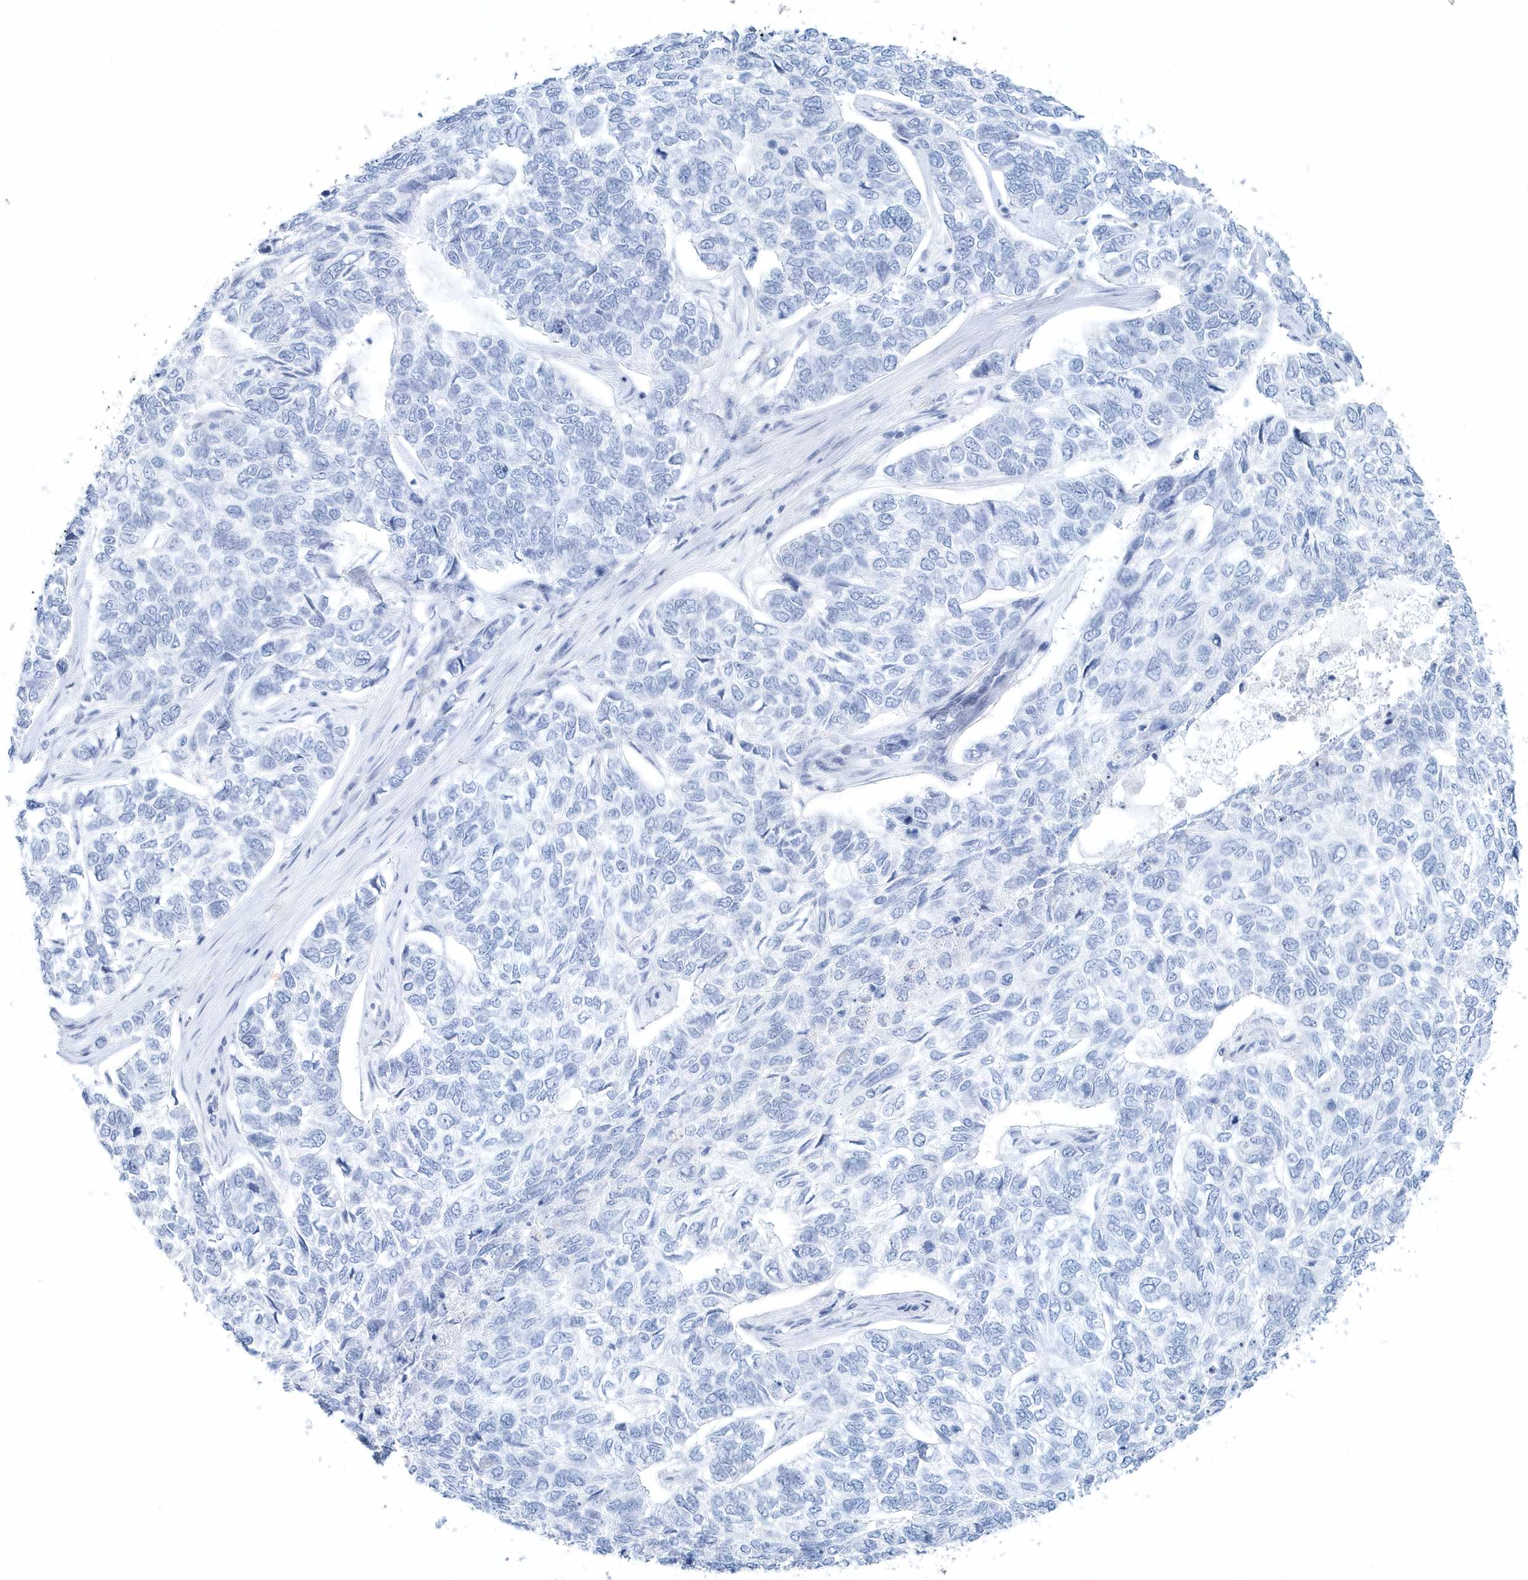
{"staining": {"intensity": "negative", "quantity": "none", "location": "none"}, "tissue": "skin cancer", "cell_type": "Tumor cells", "image_type": "cancer", "snomed": [{"axis": "morphology", "description": "Basal cell carcinoma"}, {"axis": "topography", "description": "Skin"}], "caption": "Tumor cells show no significant positivity in skin cancer.", "gene": "PTPRO", "patient": {"sex": "female", "age": 65}}